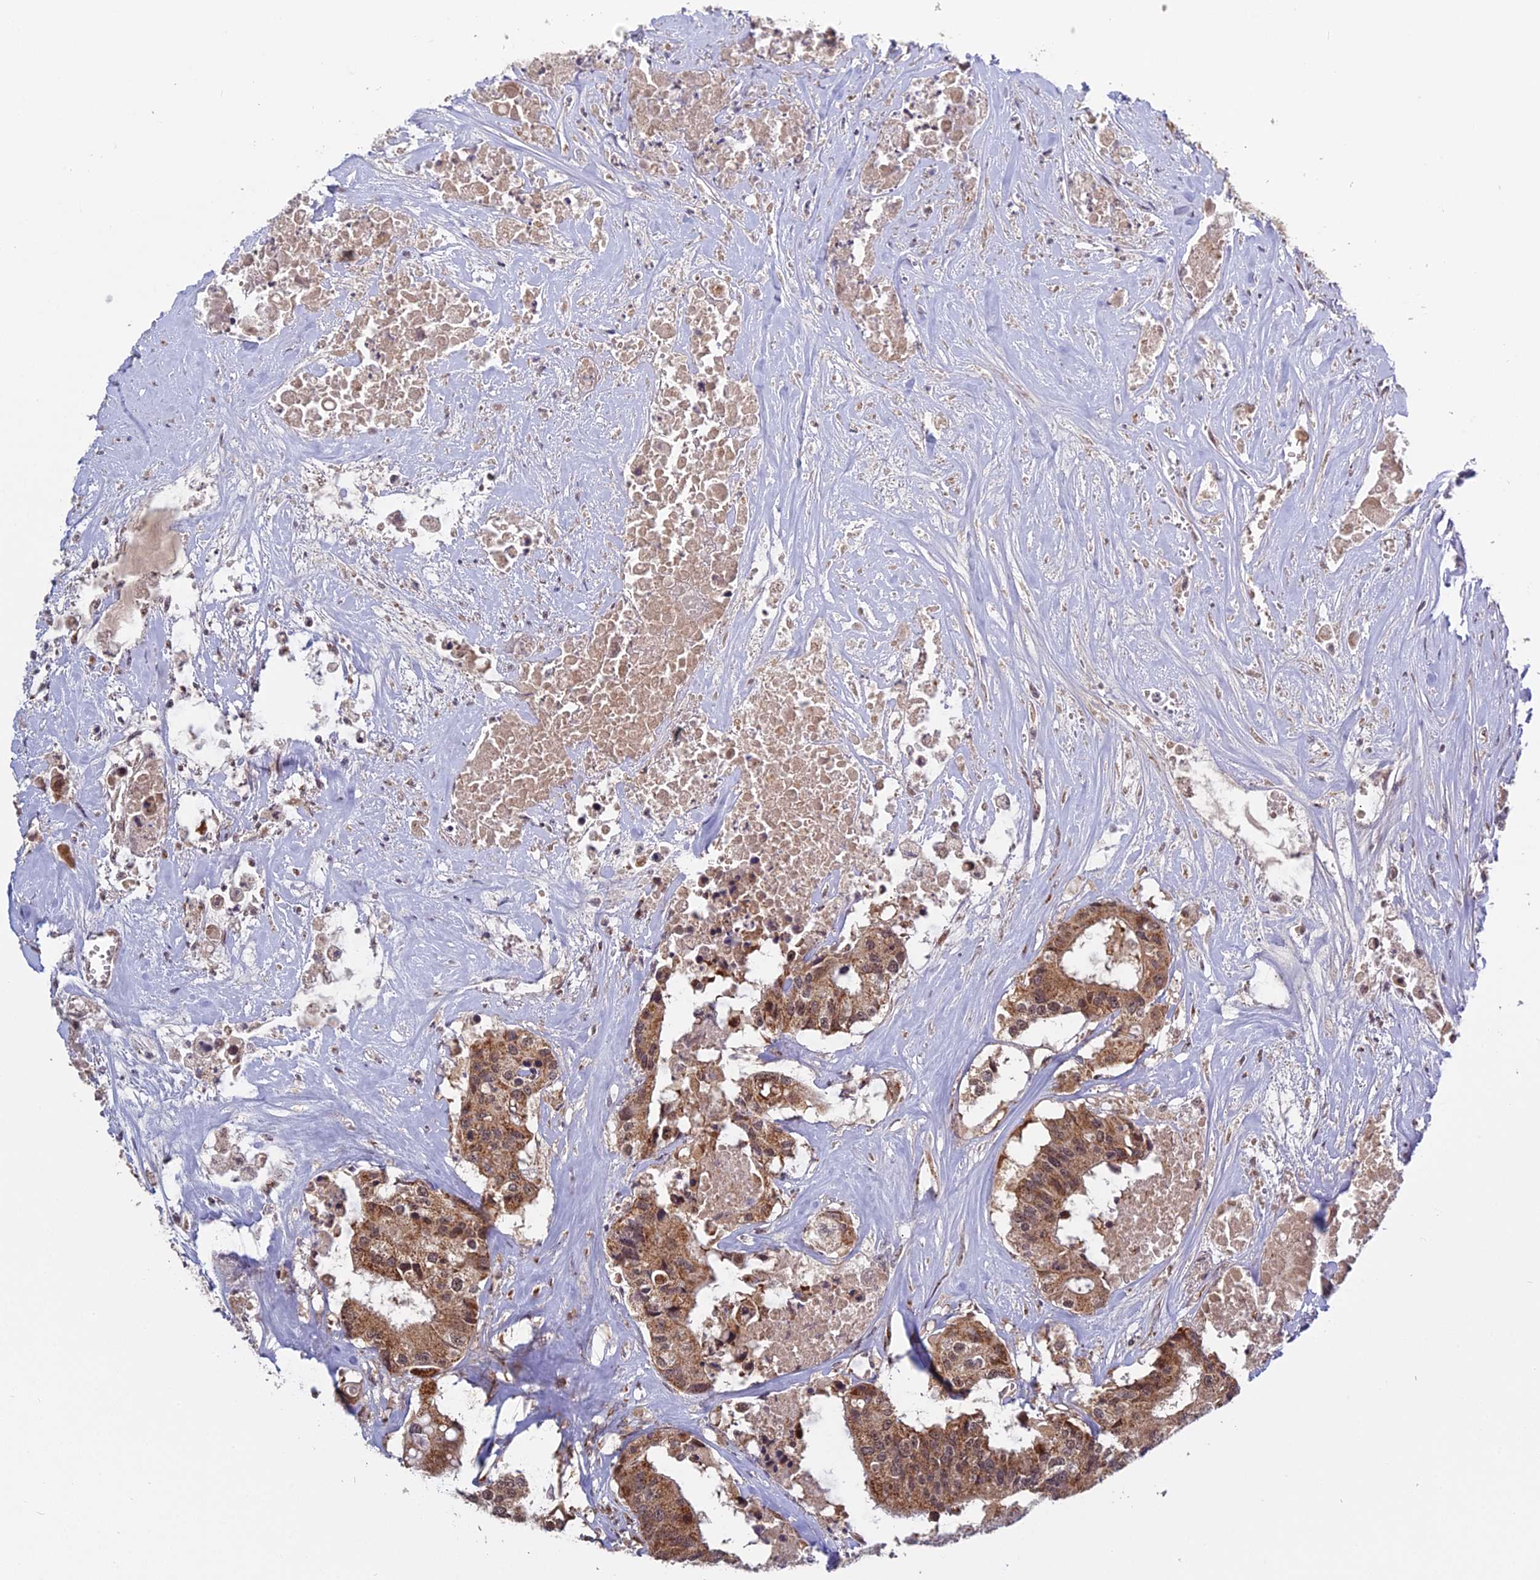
{"staining": {"intensity": "moderate", "quantity": ">75%", "location": "cytoplasmic/membranous"}, "tissue": "colorectal cancer", "cell_type": "Tumor cells", "image_type": "cancer", "snomed": [{"axis": "morphology", "description": "Adenocarcinoma, NOS"}, {"axis": "topography", "description": "Colon"}], "caption": "Protein analysis of colorectal cancer (adenocarcinoma) tissue demonstrates moderate cytoplasmic/membranous staining in approximately >75% of tumor cells.", "gene": "MEOX1", "patient": {"sex": "male", "age": 77}}